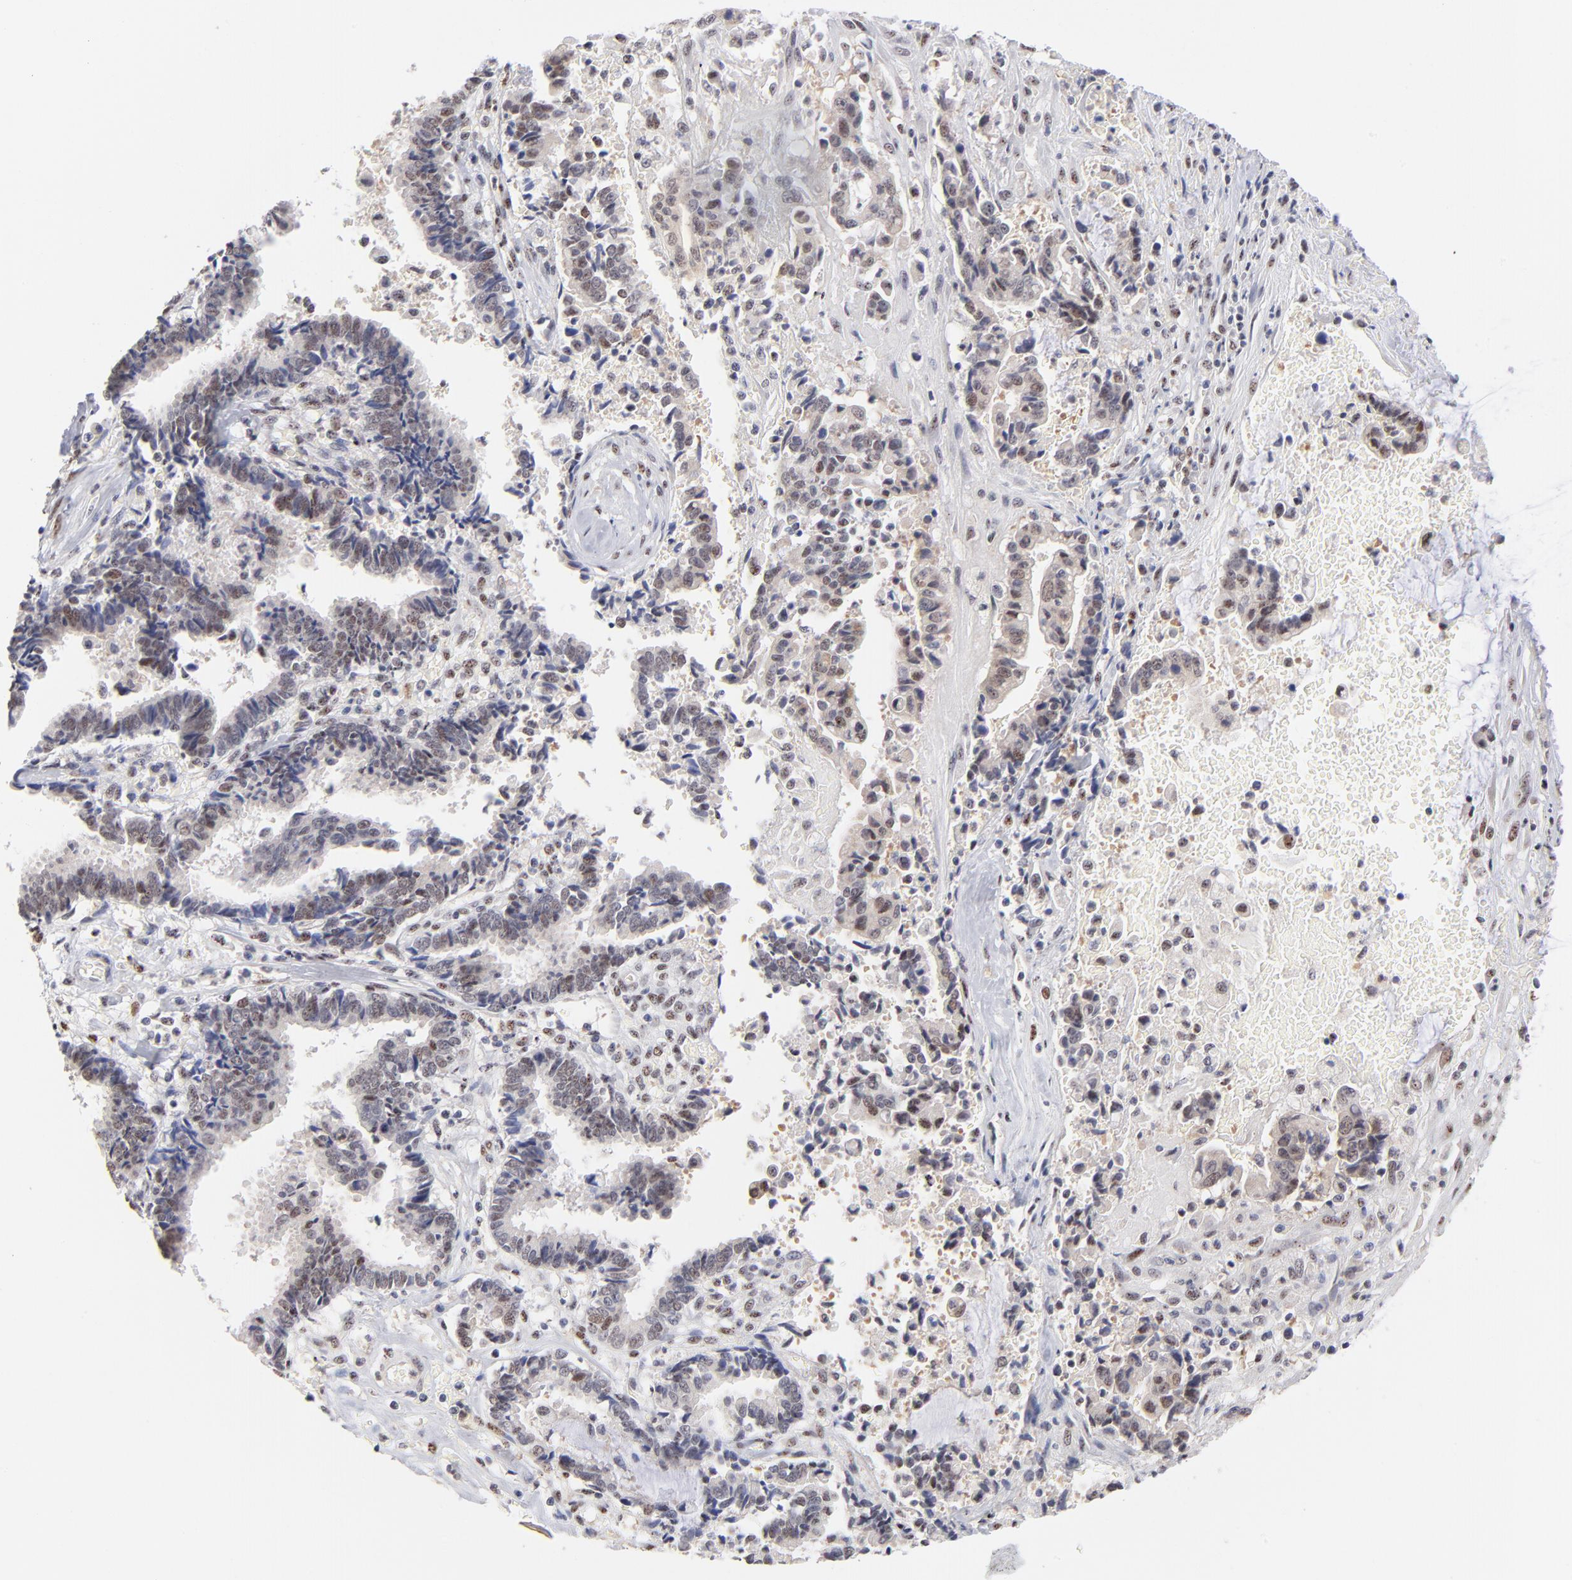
{"staining": {"intensity": "weak", "quantity": "25%-75%", "location": "nuclear"}, "tissue": "liver cancer", "cell_type": "Tumor cells", "image_type": "cancer", "snomed": [{"axis": "morphology", "description": "Cholangiocarcinoma"}, {"axis": "topography", "description": "Liver"}], "caption": "Protein staining of liver cancer tissue displays weak nuclear staining in approximately 25%-75% of tumor cells.", "gene": "STAT3", "patient": {"sex": "male", "age": 57}}